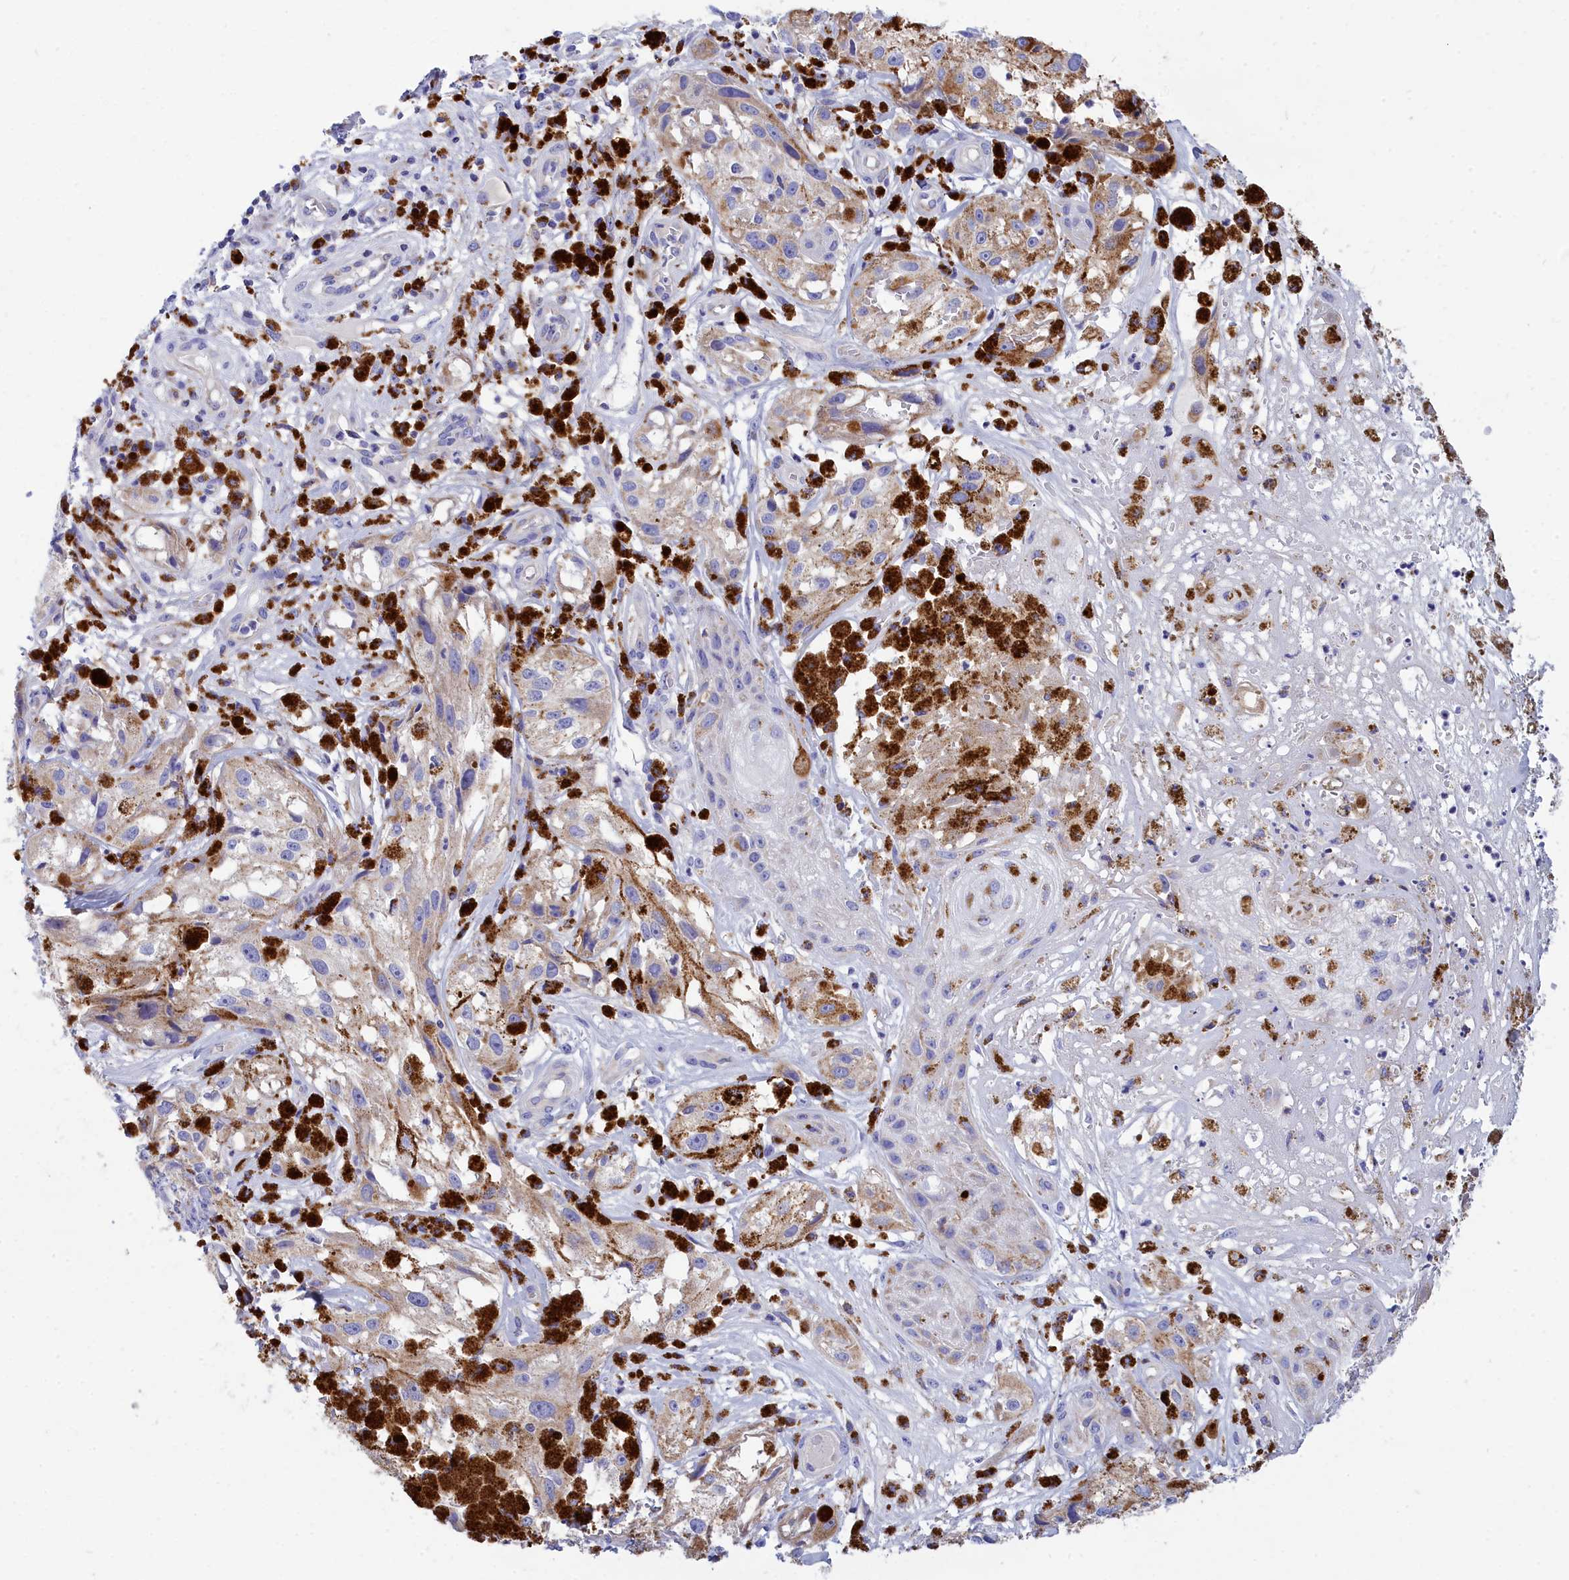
{"staining": {"intensity": "weak", "quantity": ">75%", "location": "cytoplasmic/membranous"}, "tissue": "melanoma", "cell_type": "Tumor cells", "image_type": "cancer", "snomed": [{"axis": "morphology", "description": "Malignant melanoma, NOS"}, {"axis": "topography", "description": "Skin"}], "caption": "Weak cytoplasmic/membranous protein positivity is seen in about >75% of tumor cells in malignant melanoma.", "gene": "CCRL2", "patient": {"sex": "male", "age": 88}}